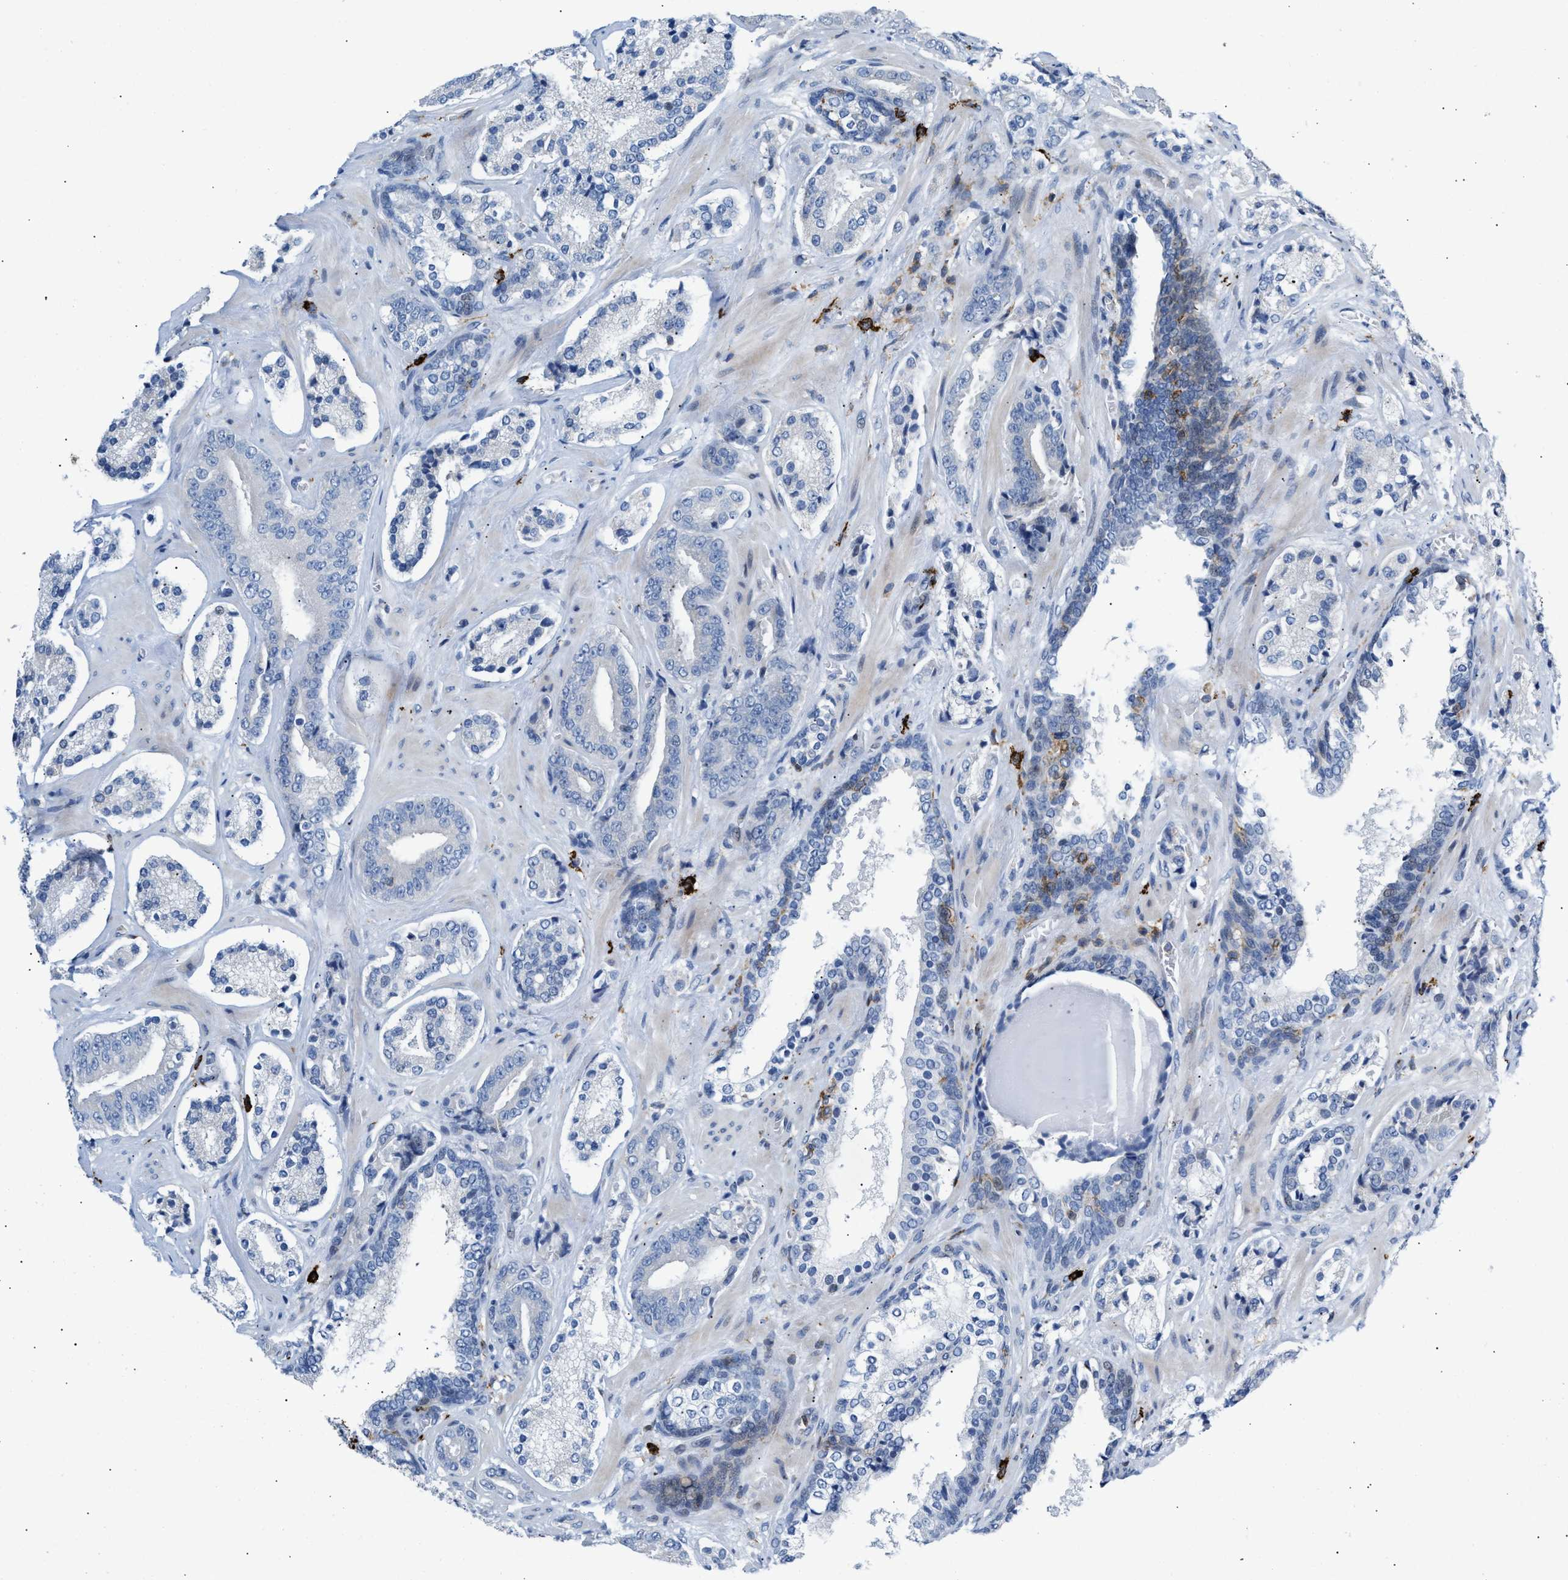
{"staining": {"intensity": "negative", "quantity": "none", "location": "none"}, "tissue": "prostate cancer", "cell_type": "Tumor cells", "image_type": "cancer", "snomed": [{"axis": "morphology", "description": "Adenocarcinoma, High grade"}, {"axis": "topography", "description": "Prostate"}], "caption": "Immunohistochemistry (IHC) micrograph of prostate high-grade adenocarcinoma stained for a protein (brown), which reveals no staining in tumor cells.", "gene": "ATP9A", "patient": {"sex": "male", "age": 60}}